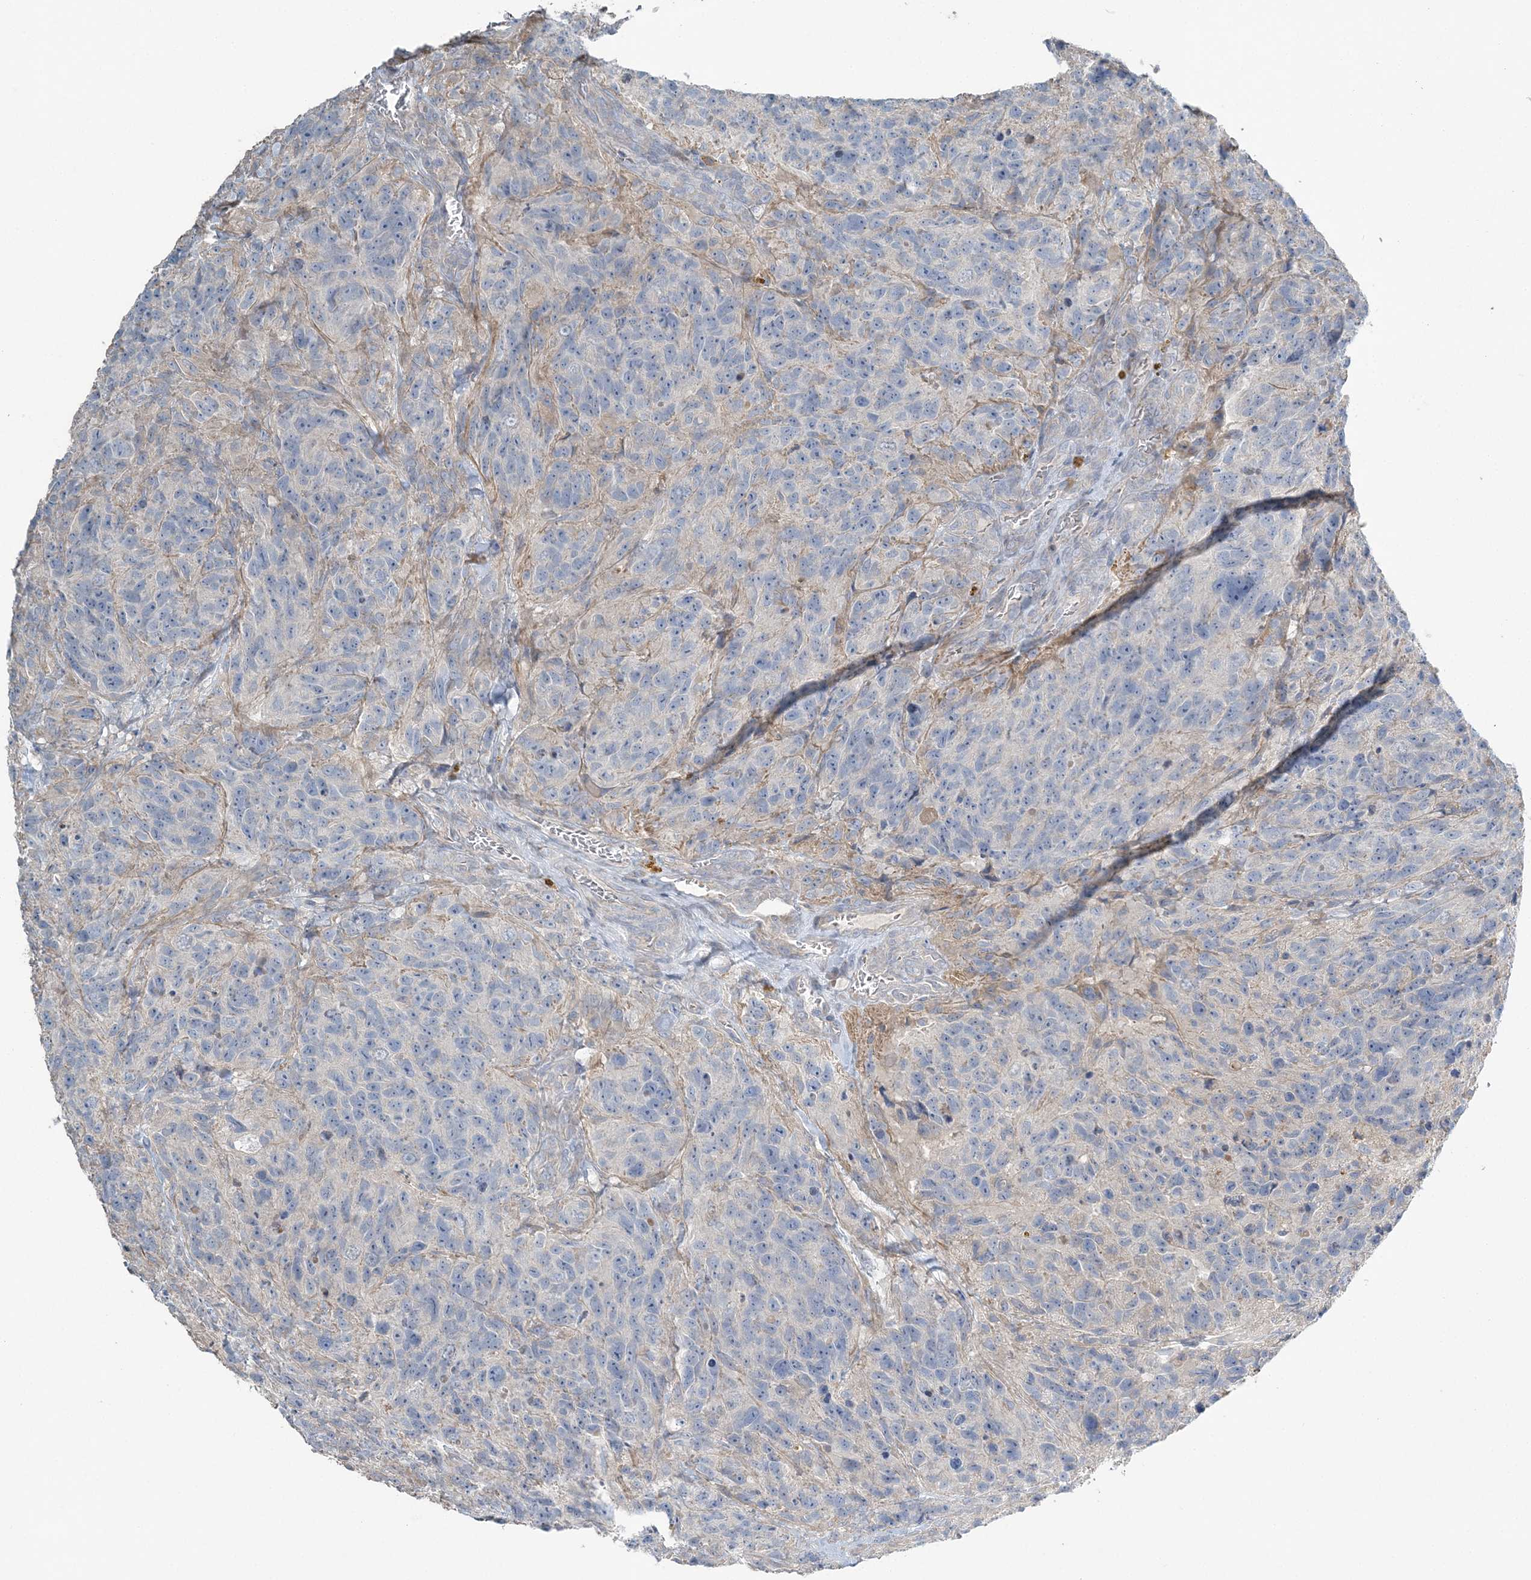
{"staining": {"intensity": "negative", "quantity": "none", "location": "none"}, "tissue": "glioma", "cell_type": "Tumor cells", "image_type": "cancer", "snomed": [{"axis": "morphology", "description": "Glioma, malignant, High grade"}, {"axis": "topography", "description": "Brain"}], "caption": "DAB immunohistochemical staining of glioma reveals no significant staining in tumor cells.", "gene": "SLC4A10", "patient": {"sex": "male", "age": 69}}